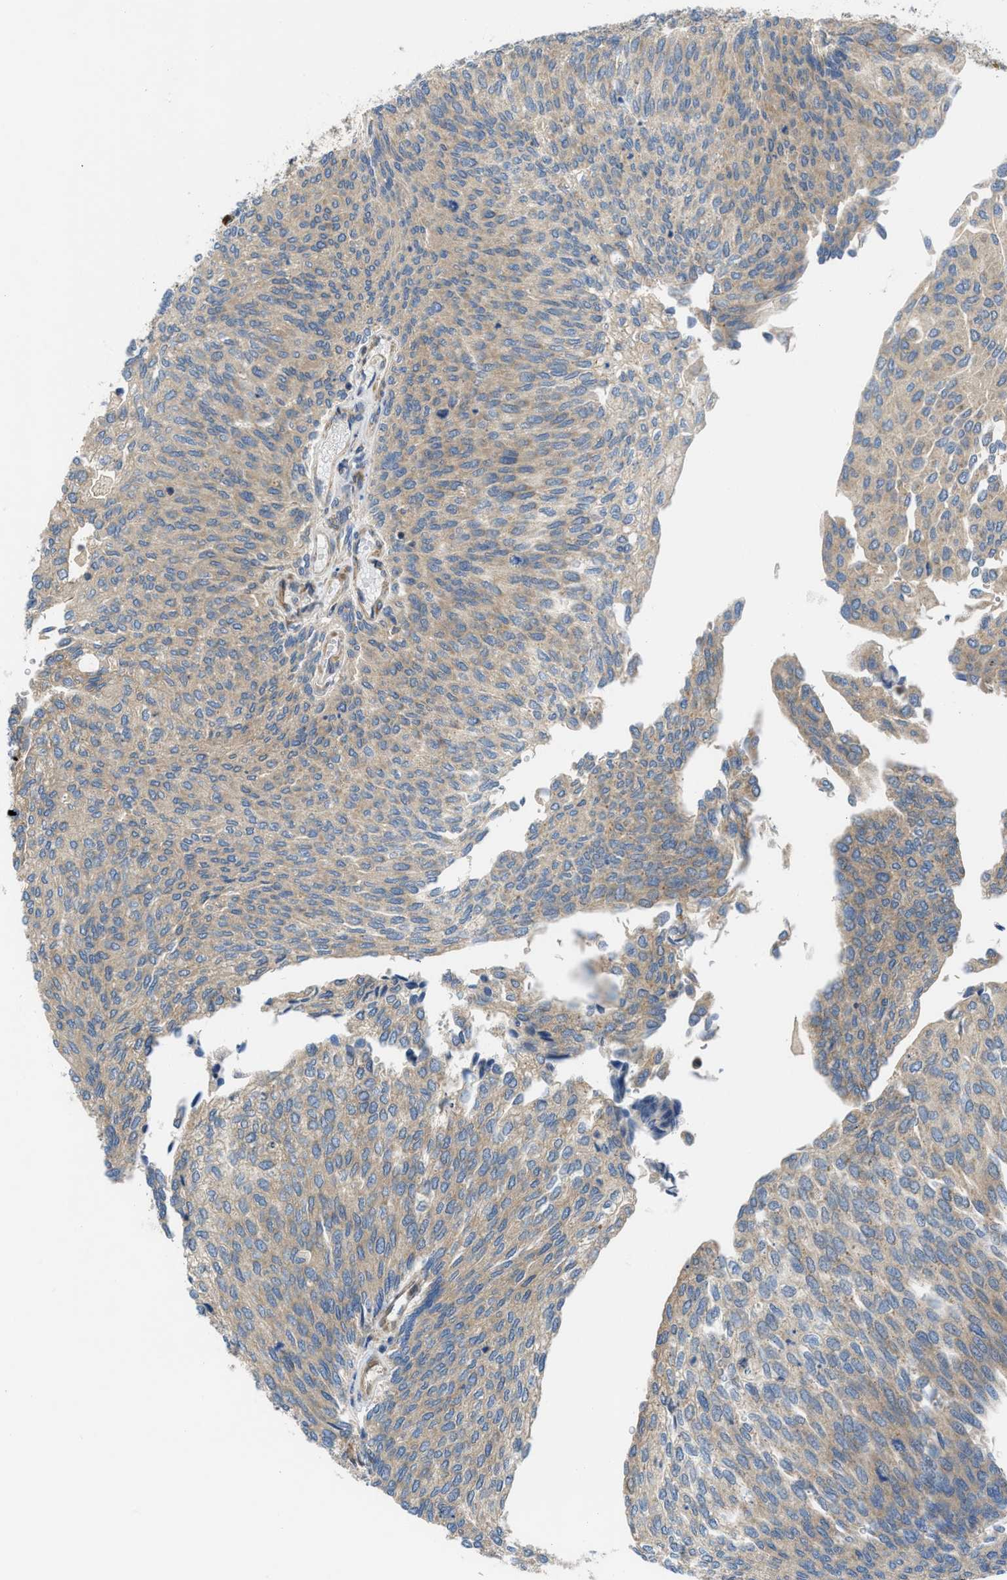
{"staining": {"intensity": "weak", "quantity": ">75%", "location": "cytoplasmic/membranous"}, "tissue": "urothelial cancer", "cell_type": "Tumor cells", "image_type": "cancer", "snomed": [{"axis": "morphology", "description": "Urothelial carcinoma, Low grade"}, {"axis": "topography", "description": "Urinary bladder"}], "caption": "Immunohistochemistry image of neoplastic tissue: human low-grade urothelial carcinoma stained using IHC shows low levels of weak protein expression localized specifically in the cytoplasmic/membranous of tumor cells, appearing as a cytoplasmic/membranous brown color.", "gene": "CHKB", "patient": {"sex": "female", "age": 79}}